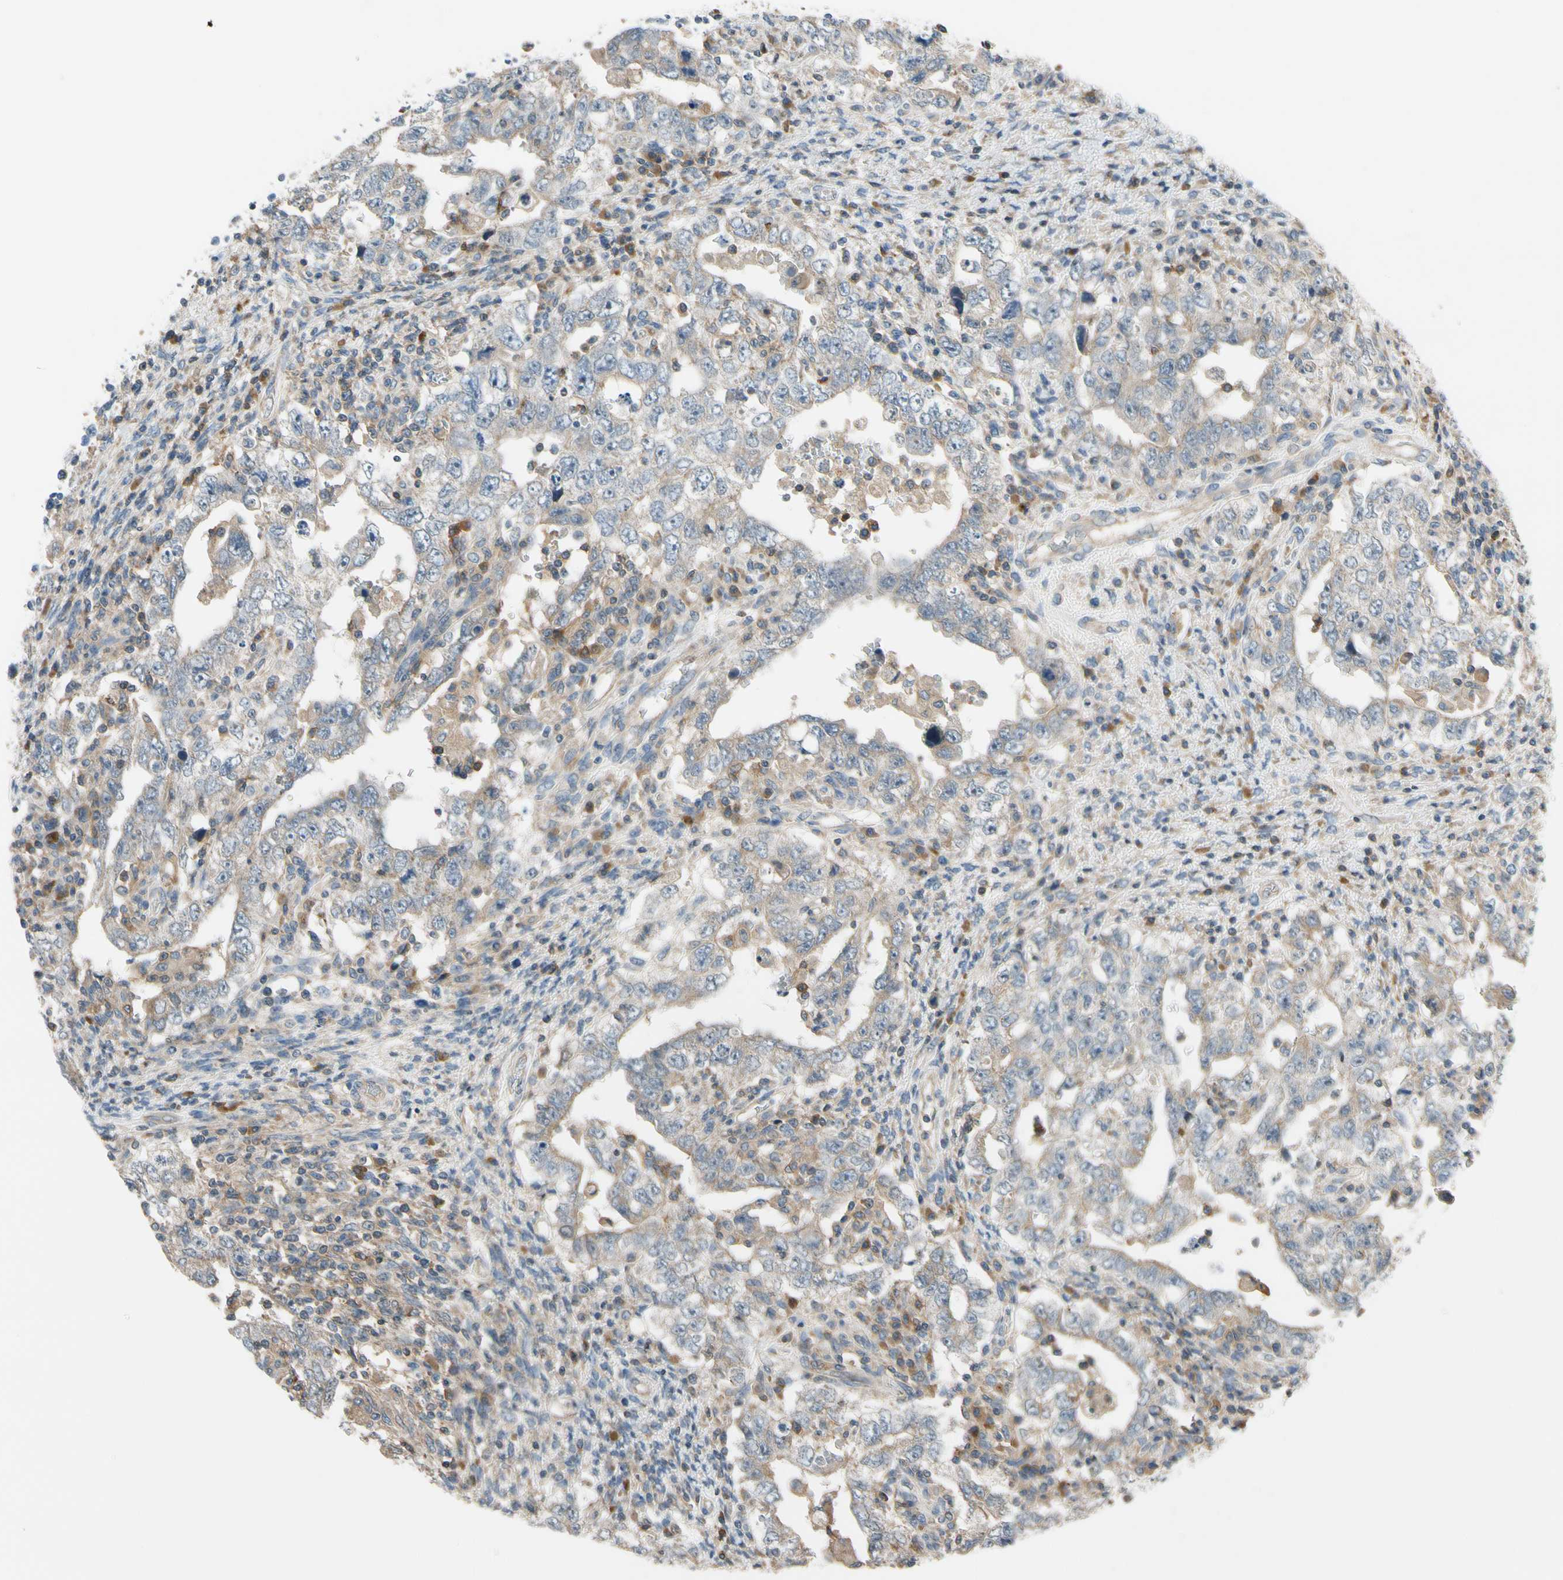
{"staining": {"intensity": "weak", "quantity": "25%-75%", "location": "cytoplasmic/membranous"}, "tissue": "testis cancer", "cell_type": "Tumor cells", "image_type": "cancer", "snomed": [{"axis": "morphology", "description": "Carcinoma, Embryonal, NOS"}, {"axis": "topography", "description": "Testis"}], "caption": "Weak cytoplasmic/membranous staining is identified in approximately 25%-75% of tumor cells in embryonal carcinoma (testis). (DAB IHC with brightfield microscopy, high magnification).", "gene": "MST1R", "patient": {"sex": "male", "age": 26}}